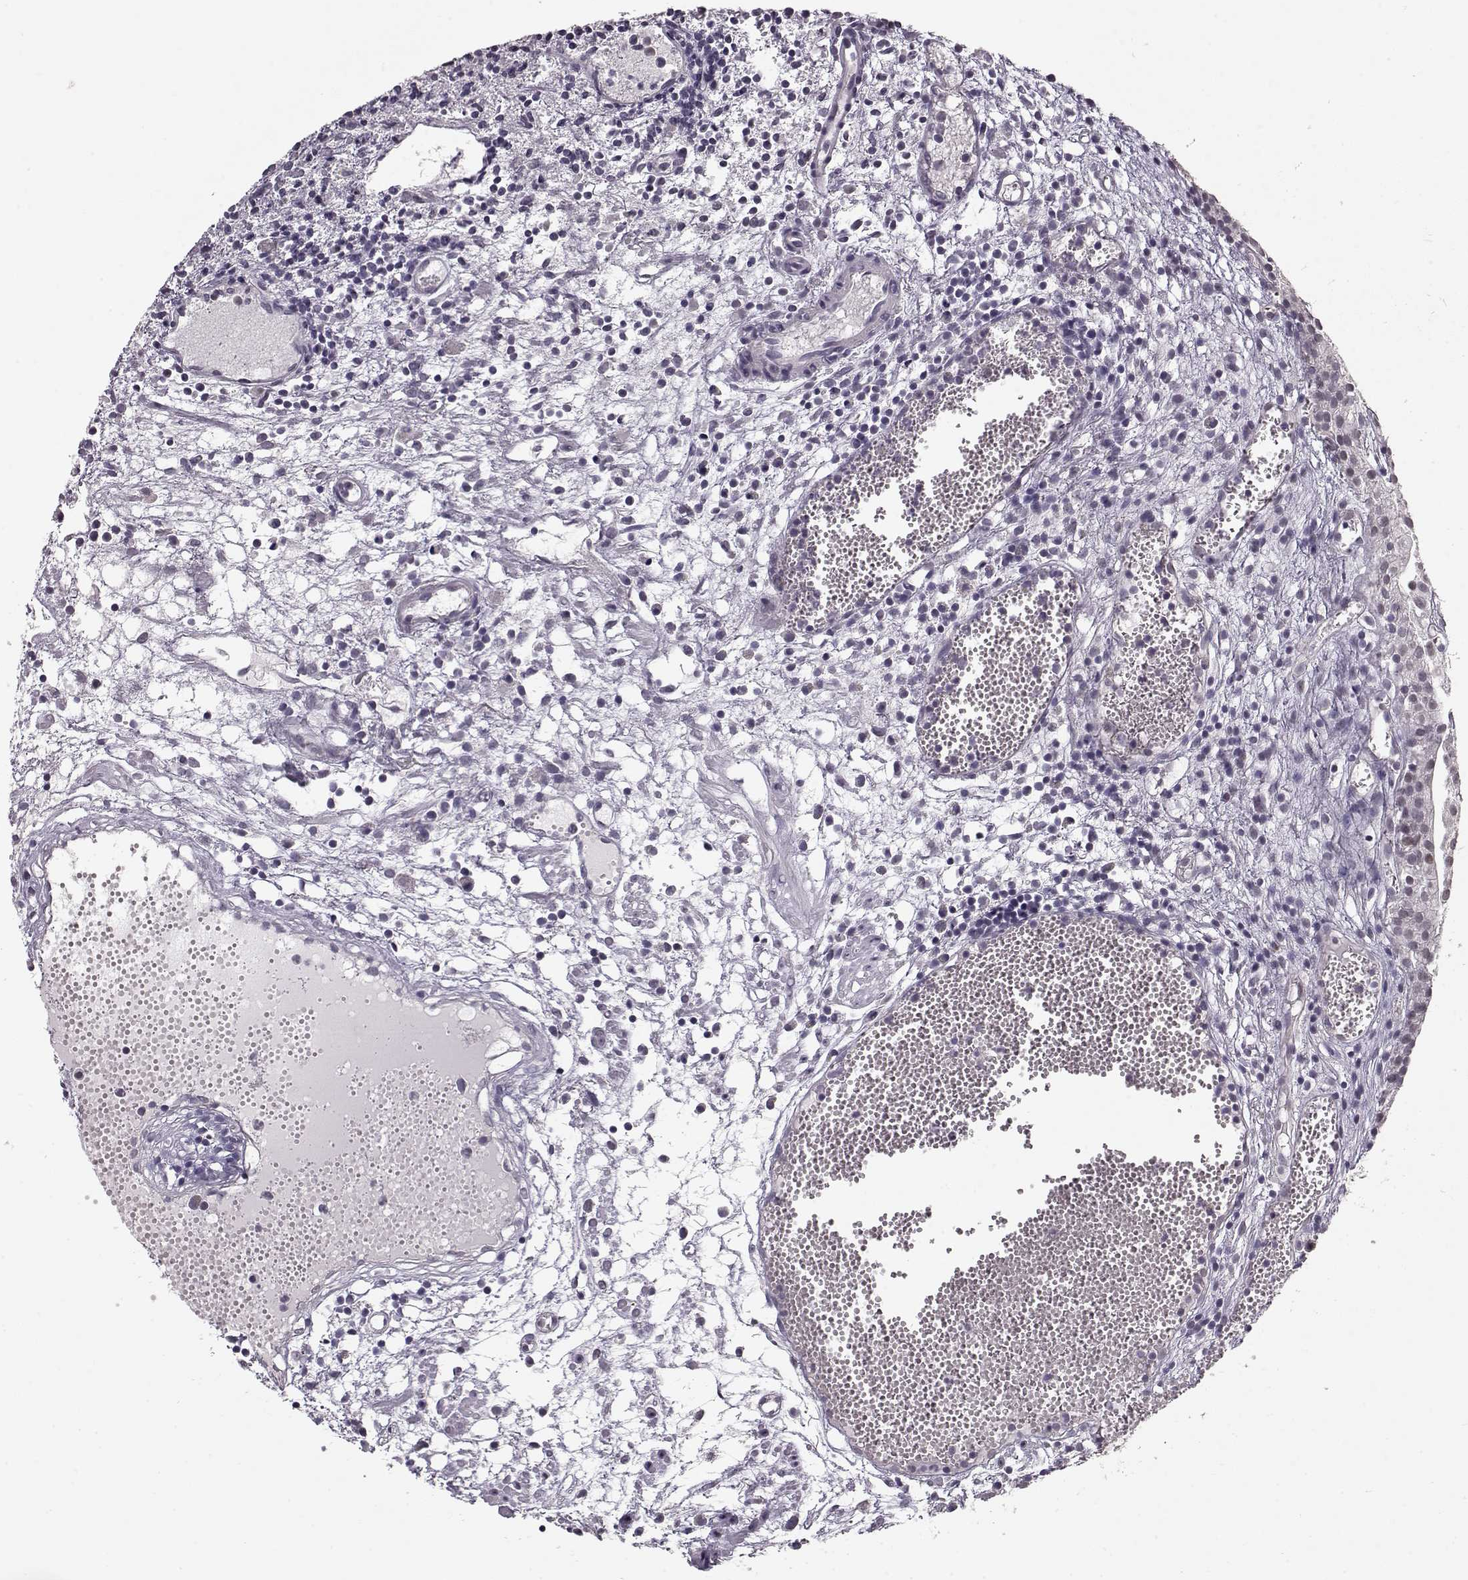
{"staining": {"intensity": "weak", "quantity": "<25%", "location": "nuclear"}, "tissue": "urothelial cancer", "cell_type": "Tumor cells", "image_type": "cancer", "snomed": [{"axis": "morphology", "description": "Urothelial carcinoma, Low grade"}, {"axis": "topography", "description": "Urinary bladder"}], "caption": "Human urothelial cancer stained for a protein using IHC exhibits no positivity in tumor cells.", "gene": "PCP4", "patient": {"sex": "male", "age": 79}}